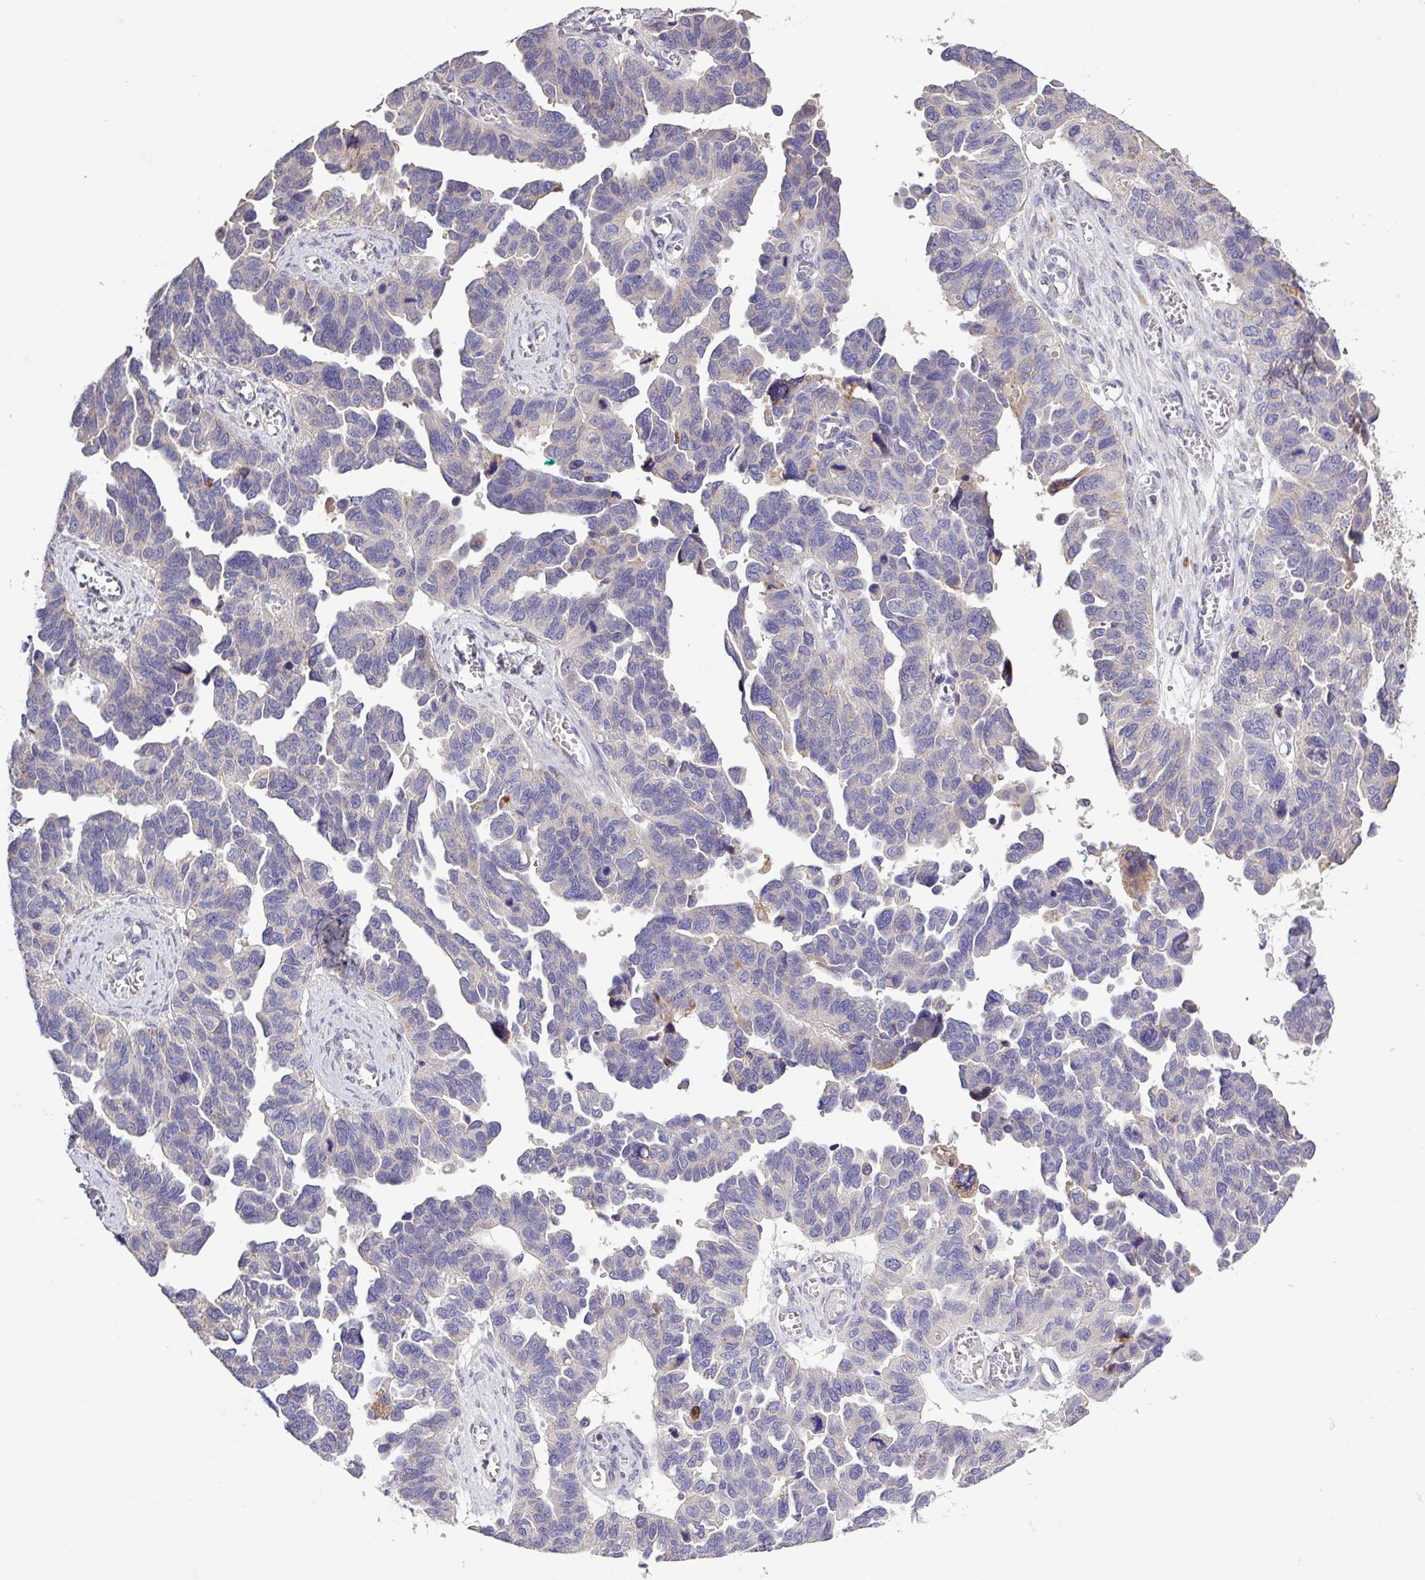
{"staining": {"intensity": "negative", "quantity": "none", "location": "none"}, "tissue": "ovarian cancer", "cell_type": "Tumor cells", "image_type": "cancer", "snomed": [{"axis": "morphology", "description": "Cystadenocarcinoma, serous, NOS"}, {"axis": "topography", "description": "Ovary"}], "caption": "A high-resolution image shows immunohistochemistry (IHC) staining of serous cystadenocarcinoma (ovarian), which shows no significant positivity in tumor cells. (Immunohistochemistry, brightfield microscopy, high magnification).", "gene": "SFTPB", "patient": {"sex": "female", "age": 64}}